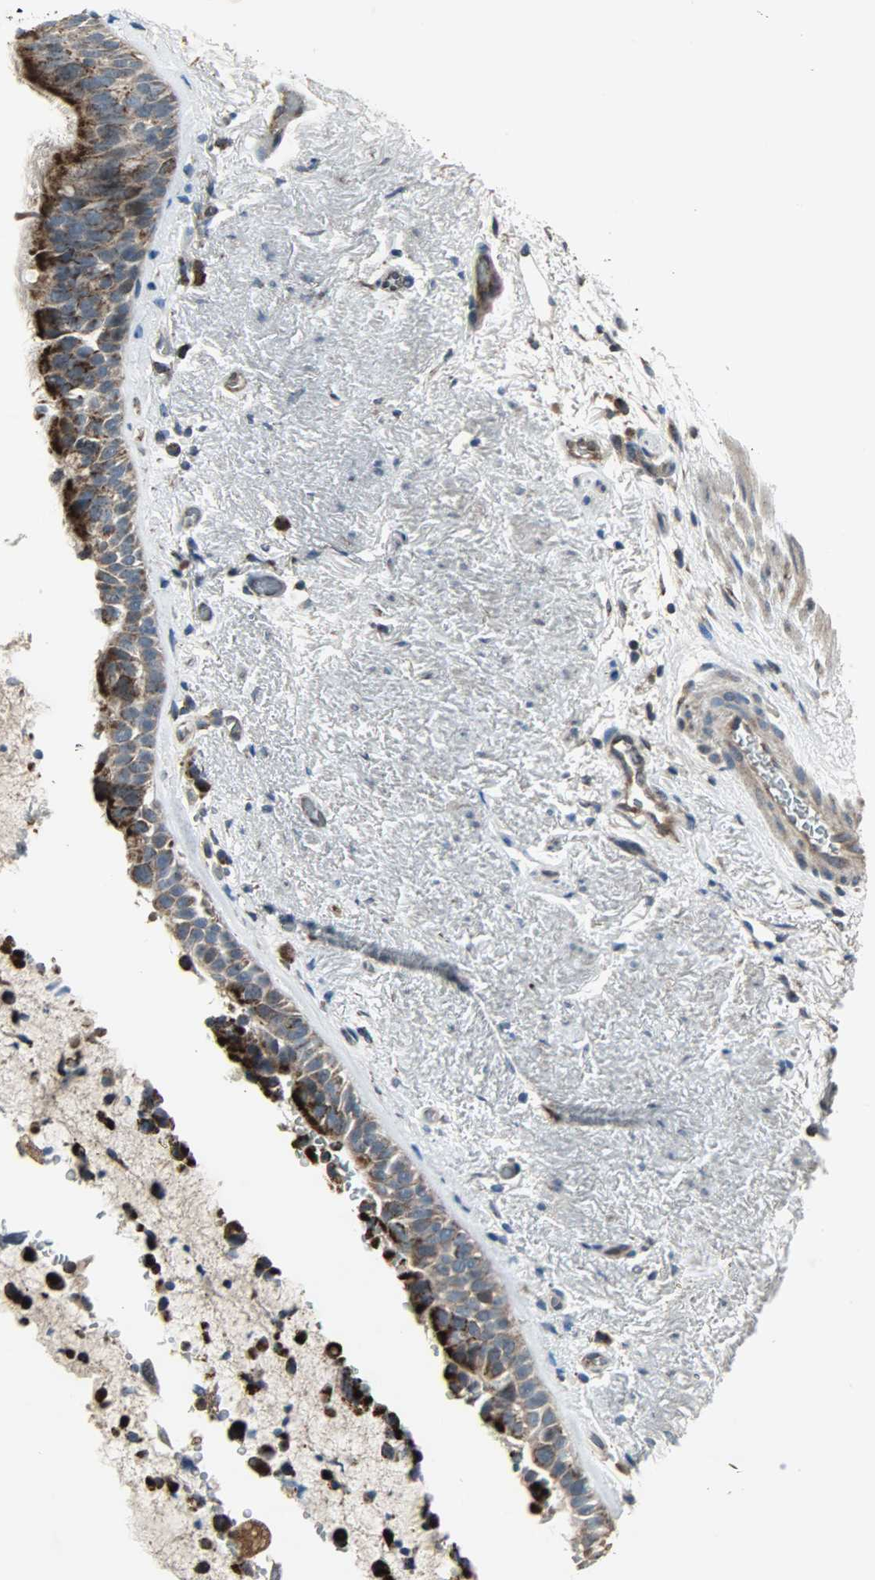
{"staining": {"intensity": "strong", "quantity": ">75%", "location": "cytoplasmic/membranous"}, "tissue": "bronchus", "cell_type": "Respiratory epithelial cells", "image_type": "normal", "snomed": [{"axis": "morphology", "description": "Normal tissue, NOS"}, {"axis": "topography", "description": "Bronchus"}], "caption": "Bronchus stained with a brown dye demonstrates strong cytoplasmic/membranous positive staining in approximately >75% of respiratory epithelial cells.", "gene": "AMT", "patient": {"sex": "female", "age": 54}}